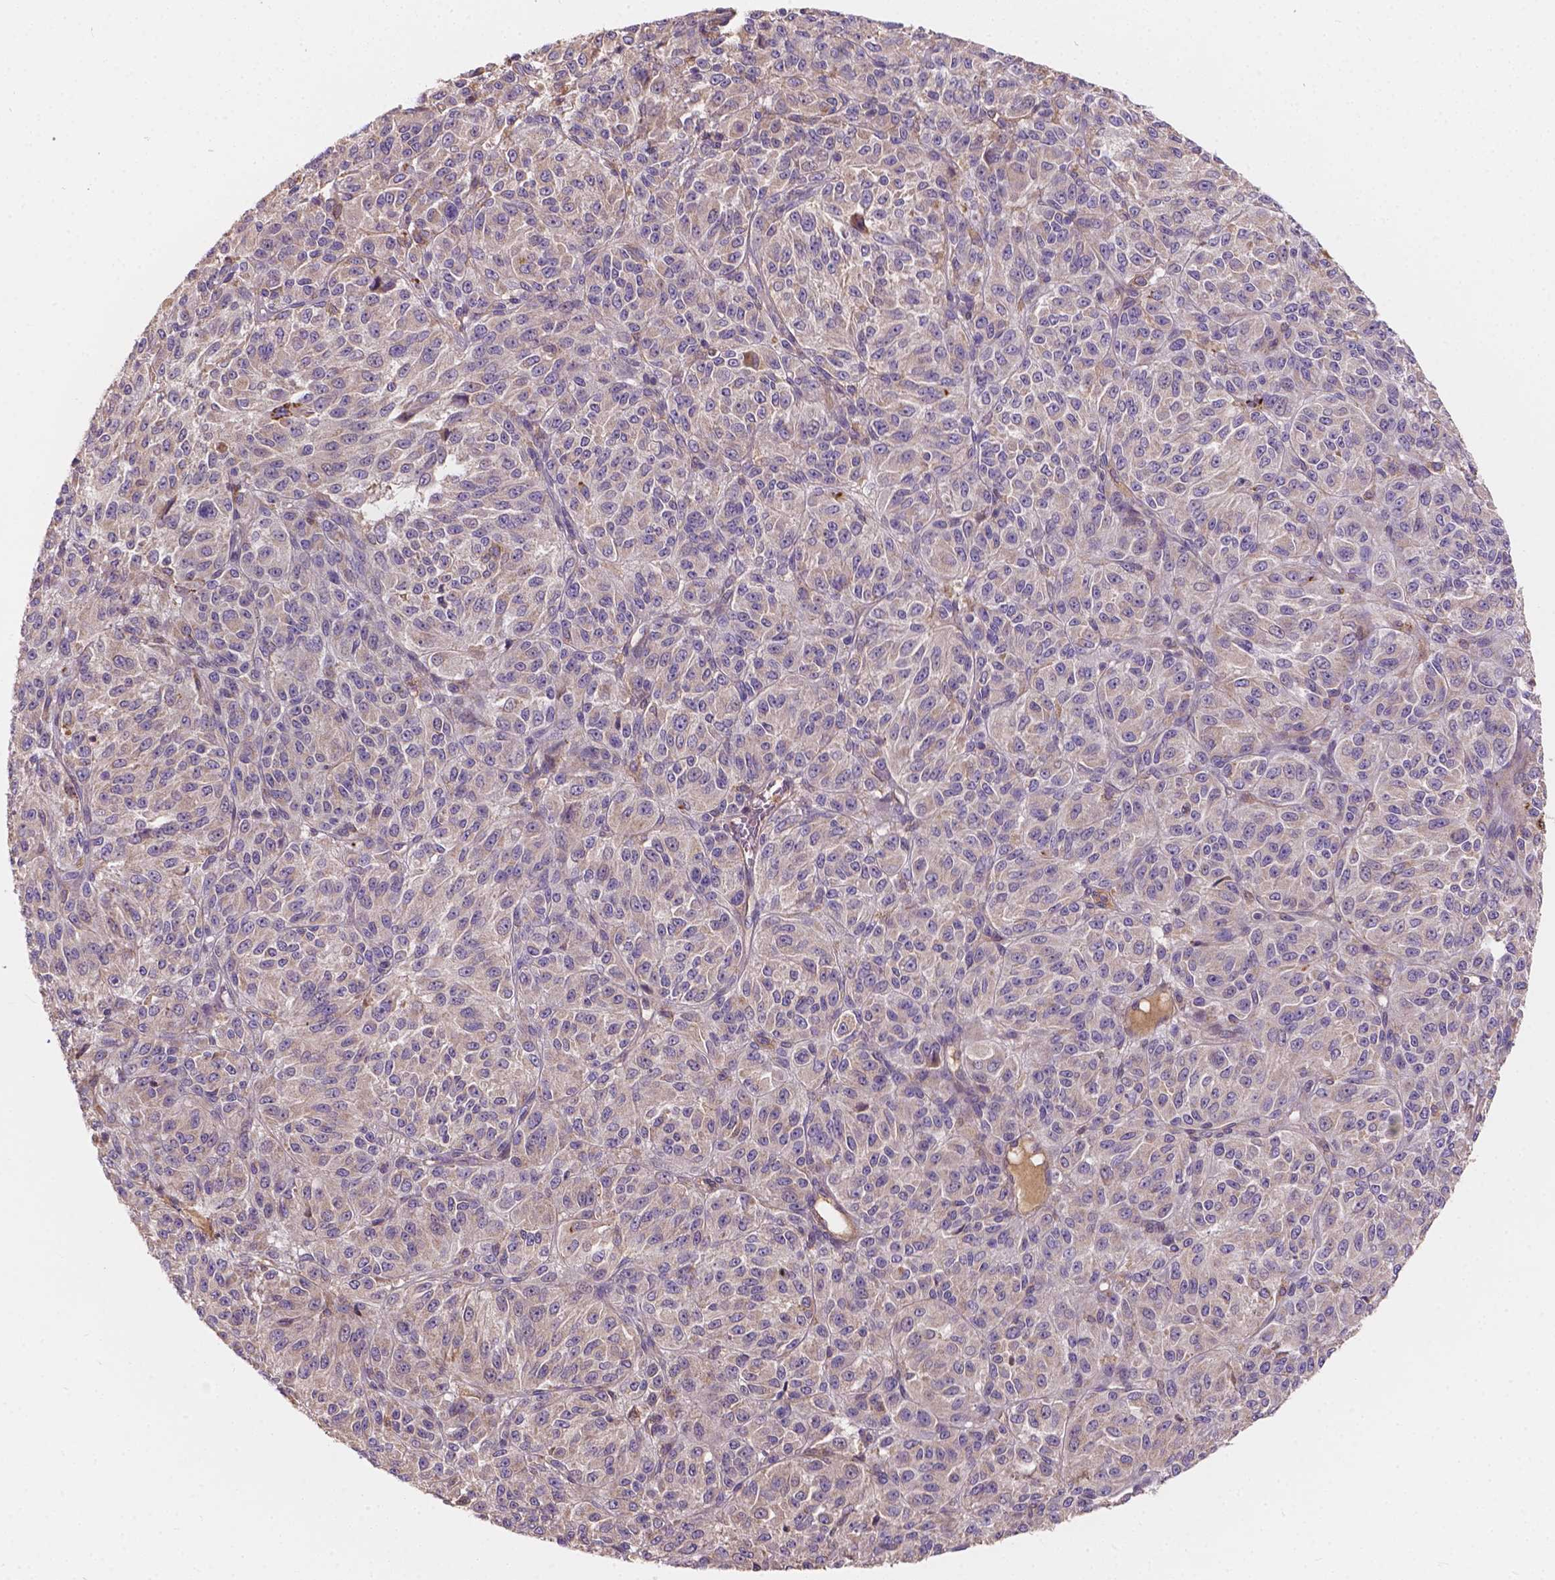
{"staining": {"intensity": "moderate", "quantity": "<25%", "location": "cytoplasmic/membranous"}, "tissue": "melanoma", "cell_type": "Tumor cells", "image_type": "cancer", "snomed": [{"axis": "morphology", "description": "Malignant melanoma, Metastatic site"}, {"axis": "topography", "description": "Brain"}], "caption": "Protein staining exhibits moderate cytoplasmic/membranous expression in about <25% of tumor cells in melanoma.", "gene": "CDK10", "patient": {"sex": "female", "age": 56}}